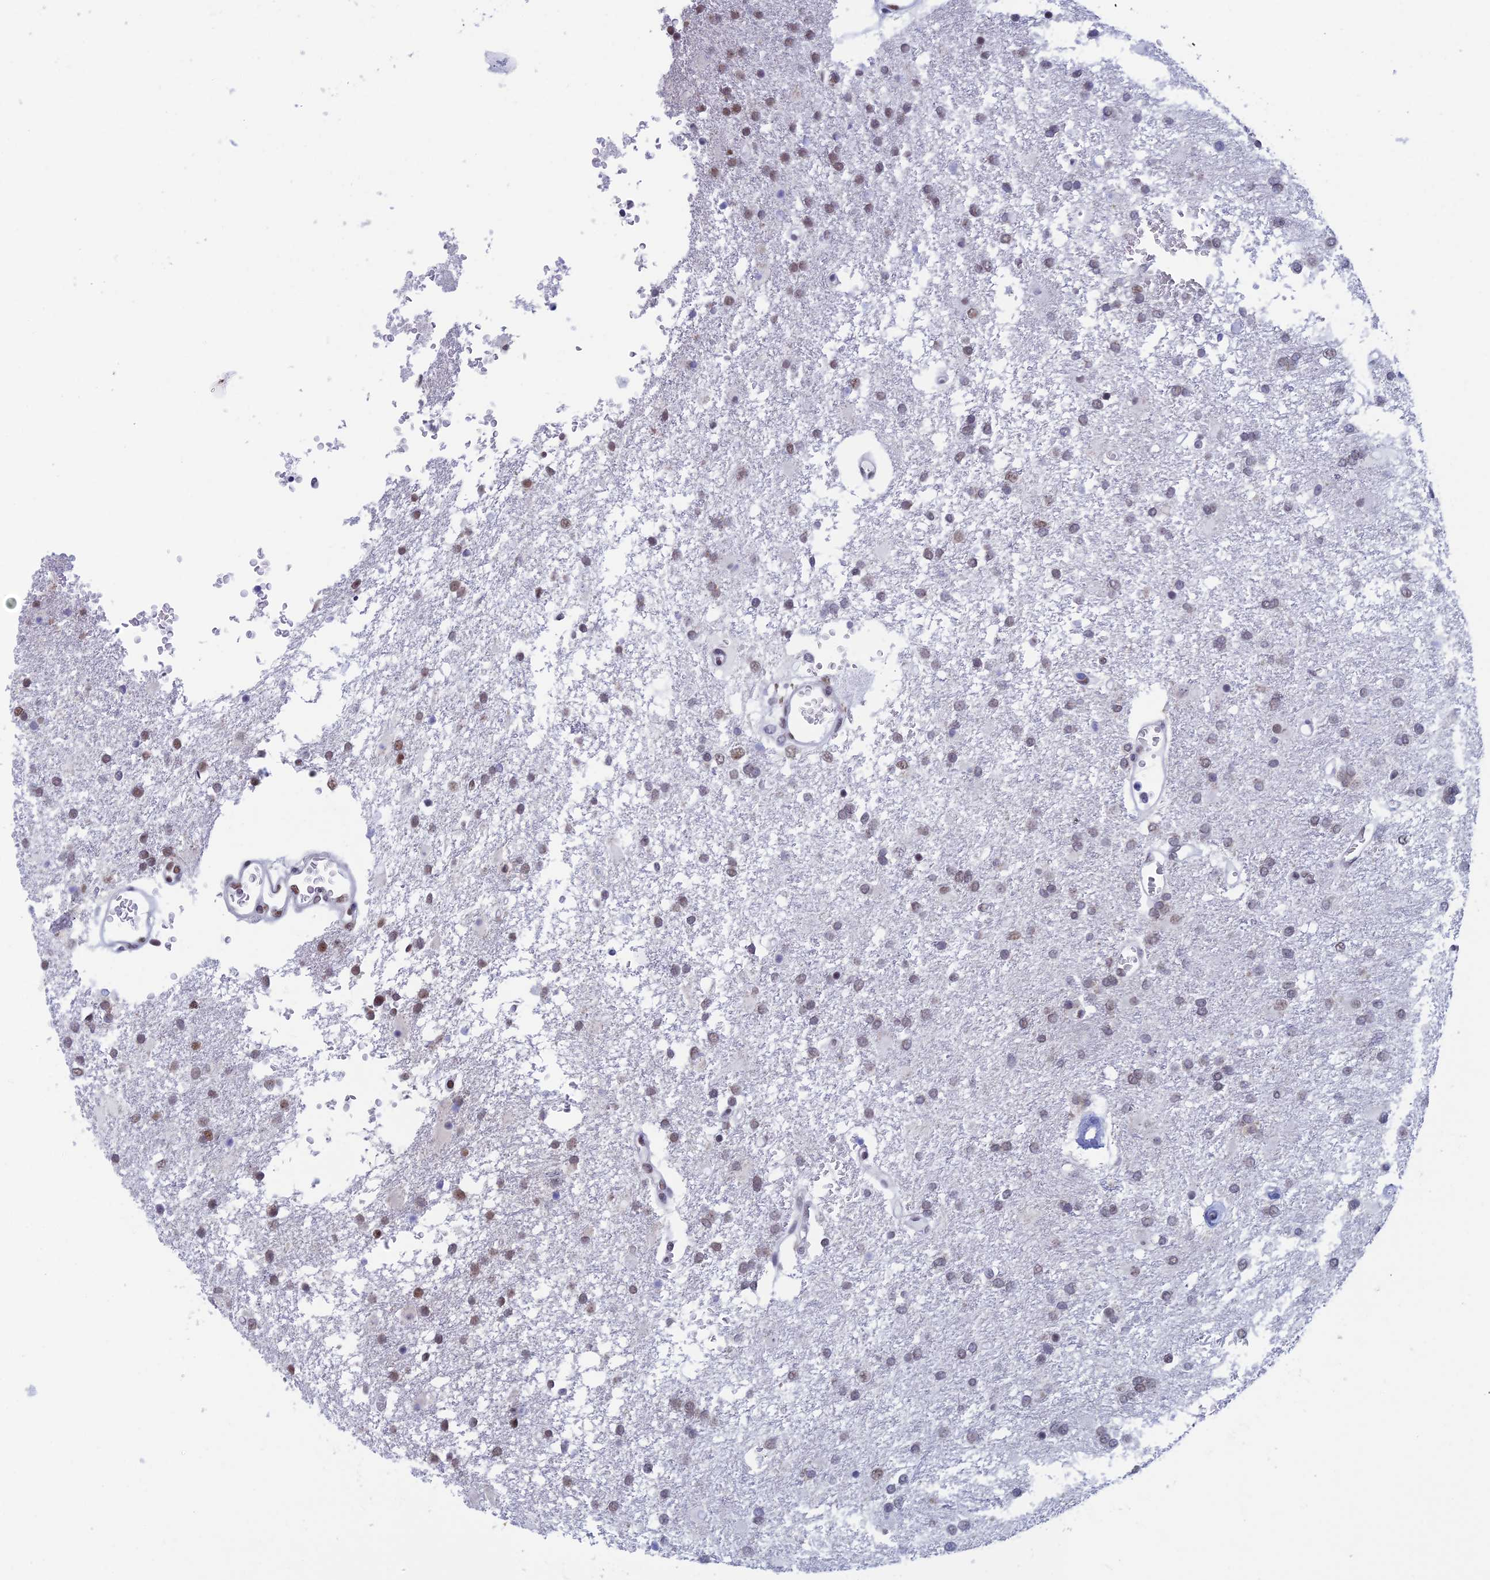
{"staining": {"intensity": "weak", "quantity": "<25%", "location": "nuclear"}, "tissue": "glioma", "cell_type": "Tumor cells", "image_type": "cancer", "snomed": [{"axis": "morphology", "description": "Glioma, malignant, High grade"}, {"axis": "topography", "description": "Brain"}], "caption": "This image is of malignant high-grade glioma stained with IHC to label a protein in brown with the nuclei are counter-stained blue. There is no positivity in tumor cells. (Brightfield microscopy of DAB immunohistochemistry at high magnification).", "gene": "NABP2", "patient": {"sex": "female", "age": 74}}